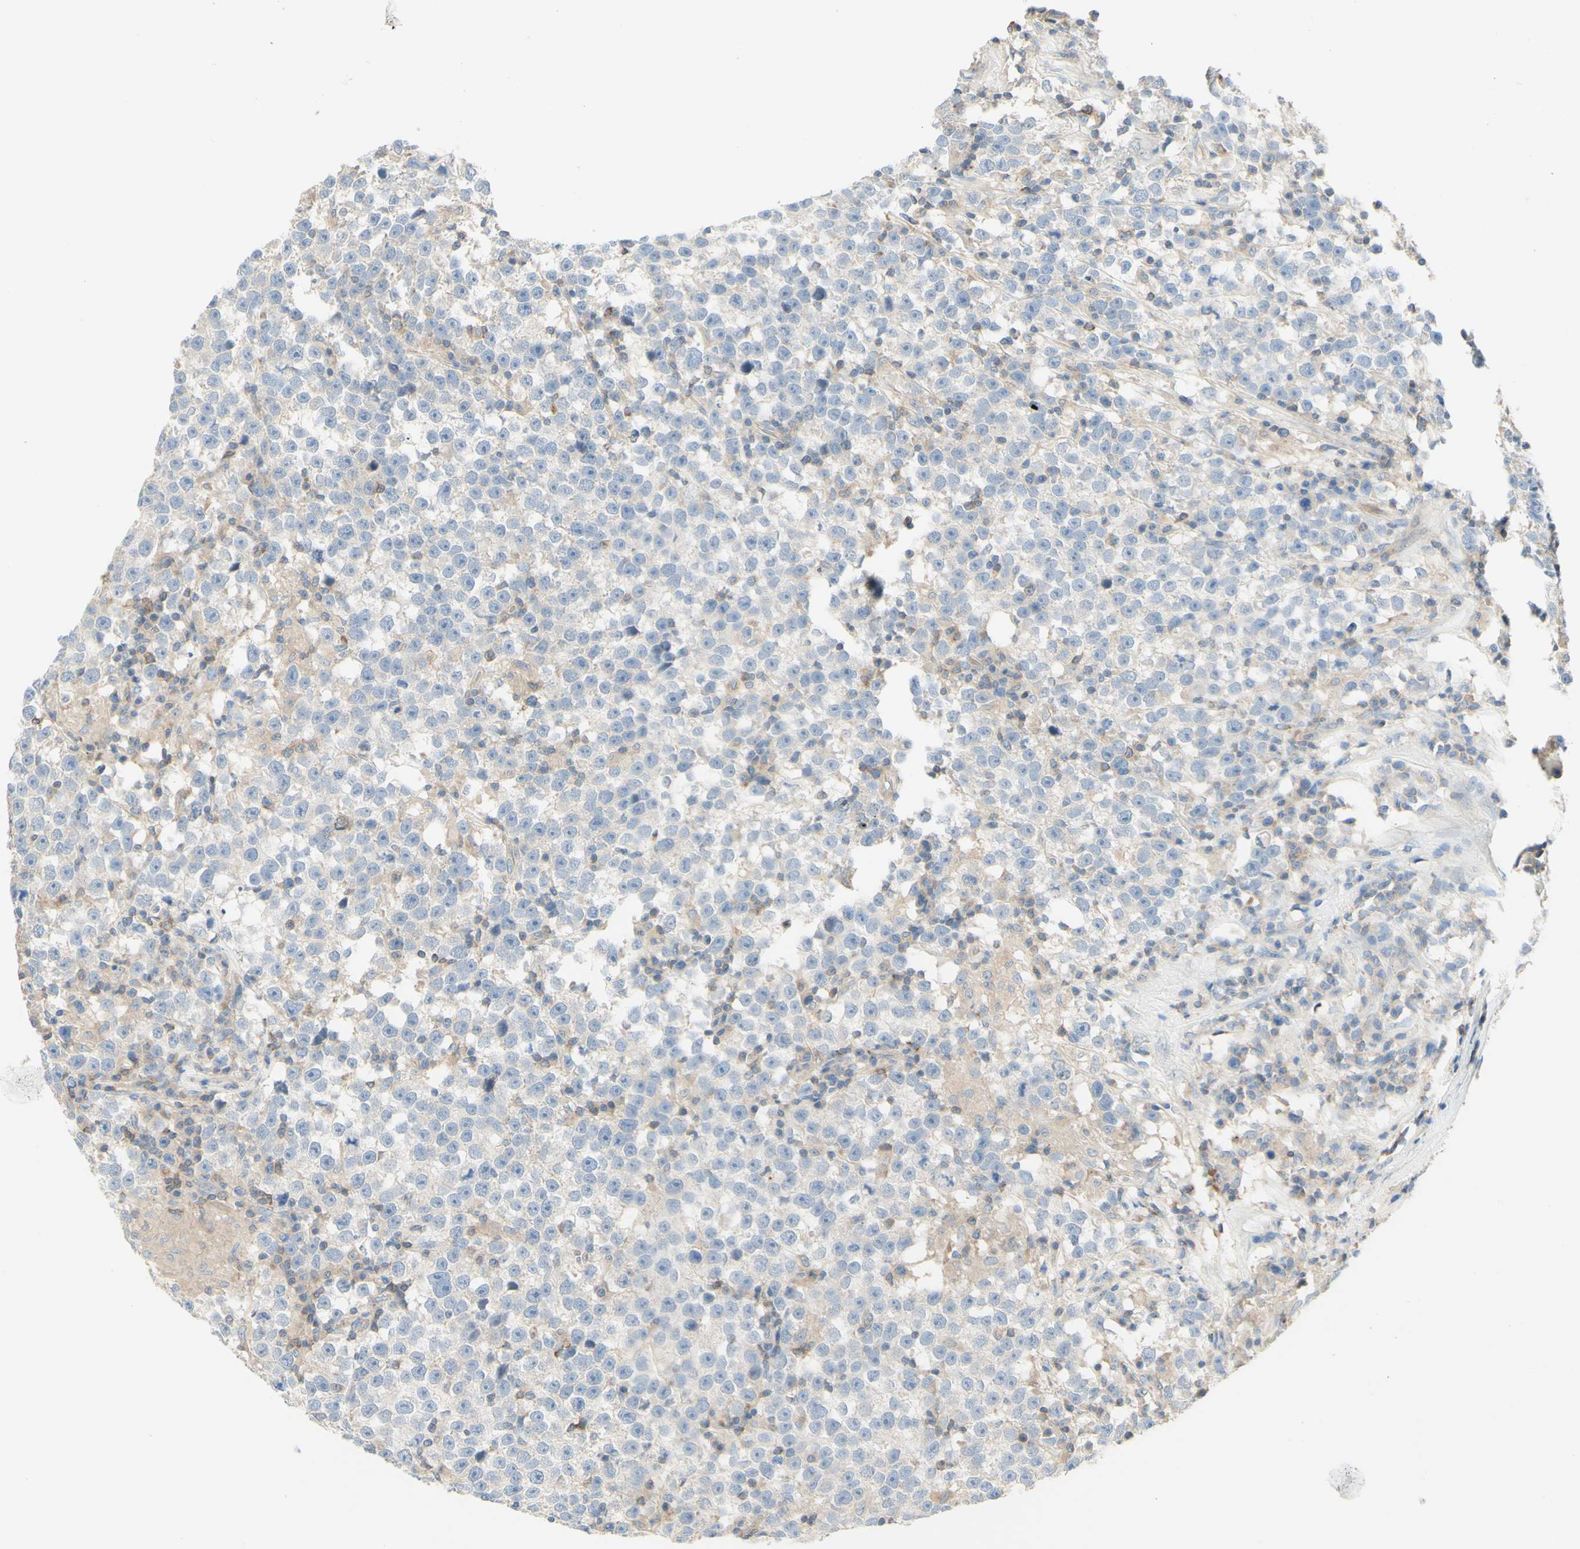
{"staining": {"intensity": "negative", "quantity": "none", "location": "none"}, "tissue": "testis cancer", "cell_type": "Tumor cells", "image_type": "cancer", "snomed": [{"axis": "morphology", "description": "Seminoma, NOS"}, {"axis": "topography", "description": "Testis"}], "caption": "Immunohistochemistry photomicrograph of neoplastic tissue: human testis cancer stained with DAB shows no significant protein expression in tumor cells.", "gene": "MTM1", "patient": {"sex": "male", "age": 43}}